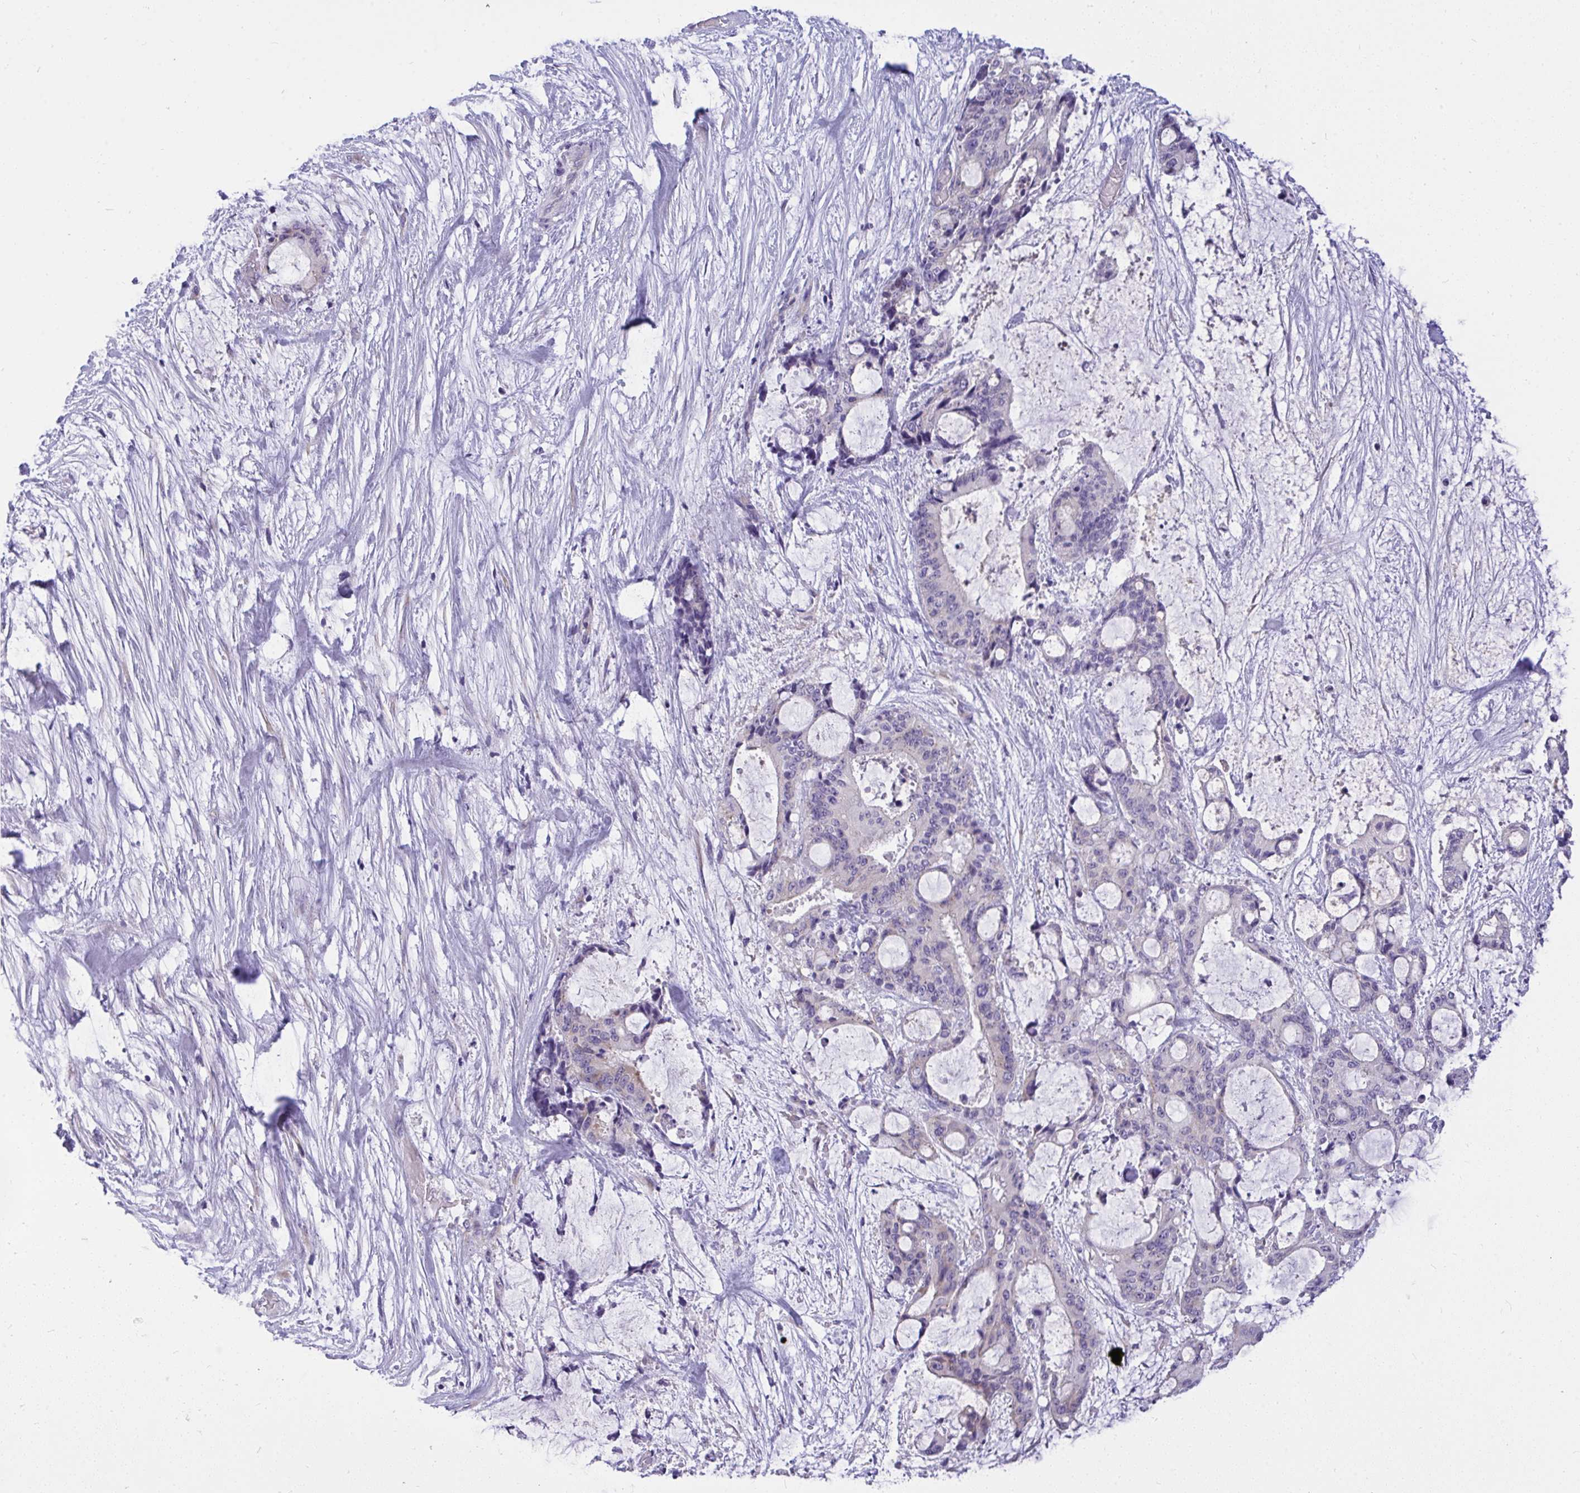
{"staining": {"intensity": "negative", "quantity": "none", "location": "none"}, "tissue": "liver cancer", "cell_type": "Tumor cells", "image_type": "cancer", "snomed": [{"axis": "morphology", "description": "Normal tissue, NOS"}, {"axis": "morphology", "description": "Cholangiocarcinoma"}, {"axis": "topography", "description": "Liver"}, {"axis": "topography", "description": "Peripheral nerve tissue"}], "caption": "This is a photomicrograph of immunohistochemistry staining of liver cancer, which shows no positivity in tumor cells. (DAB immunohistochemistry visualized using brightfield microscopy, high magnification).", "gene": "VGLL3", "patient": {"sex": "female", "age": 73}}